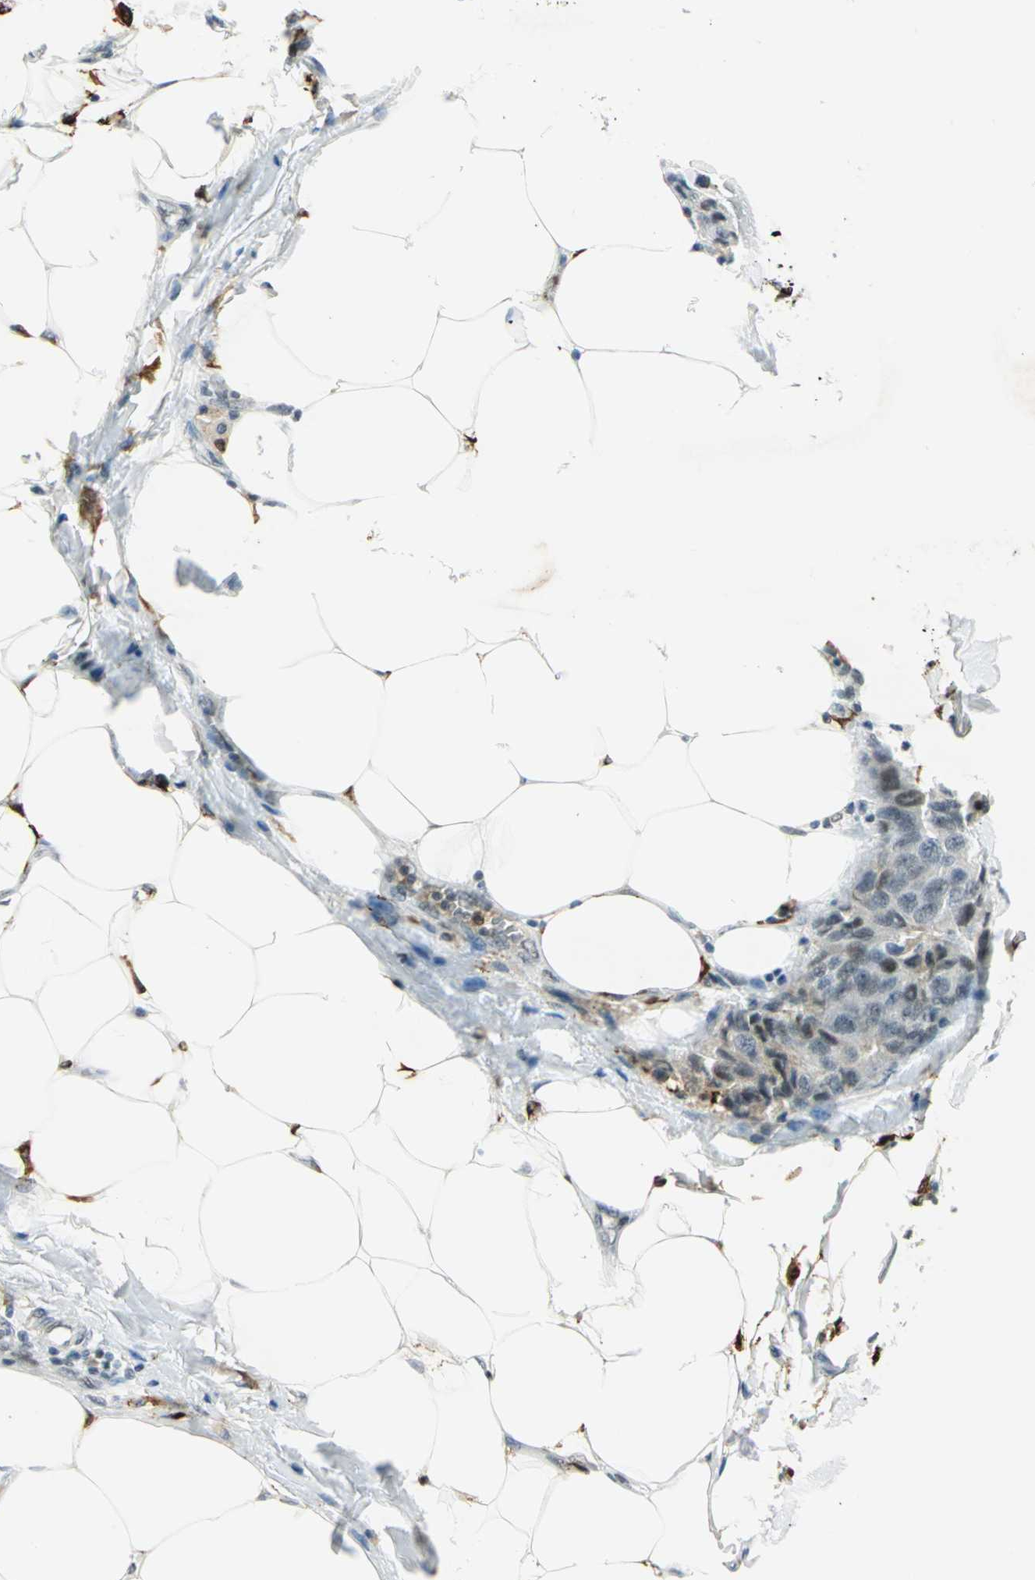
{"staining": {"intensity": "weak", "quantity": "<25%", "location": "nuclear"}, "tissue": "breast cancer", "cell_type": "Tumor cells", "image_type": "cancer", "snomed": [{"axis": "morphology", "description": "Duct carcinoma"}, {"axis": "topography", "description": "Breast"}], "caption": "IHC photomicrograph of breast intraductal carcinoma stained for a protein (brown), which exhibits no expression in tumor cells.", "gene": "MTMR10", "patient": {"sex": "female", "age": 80}}